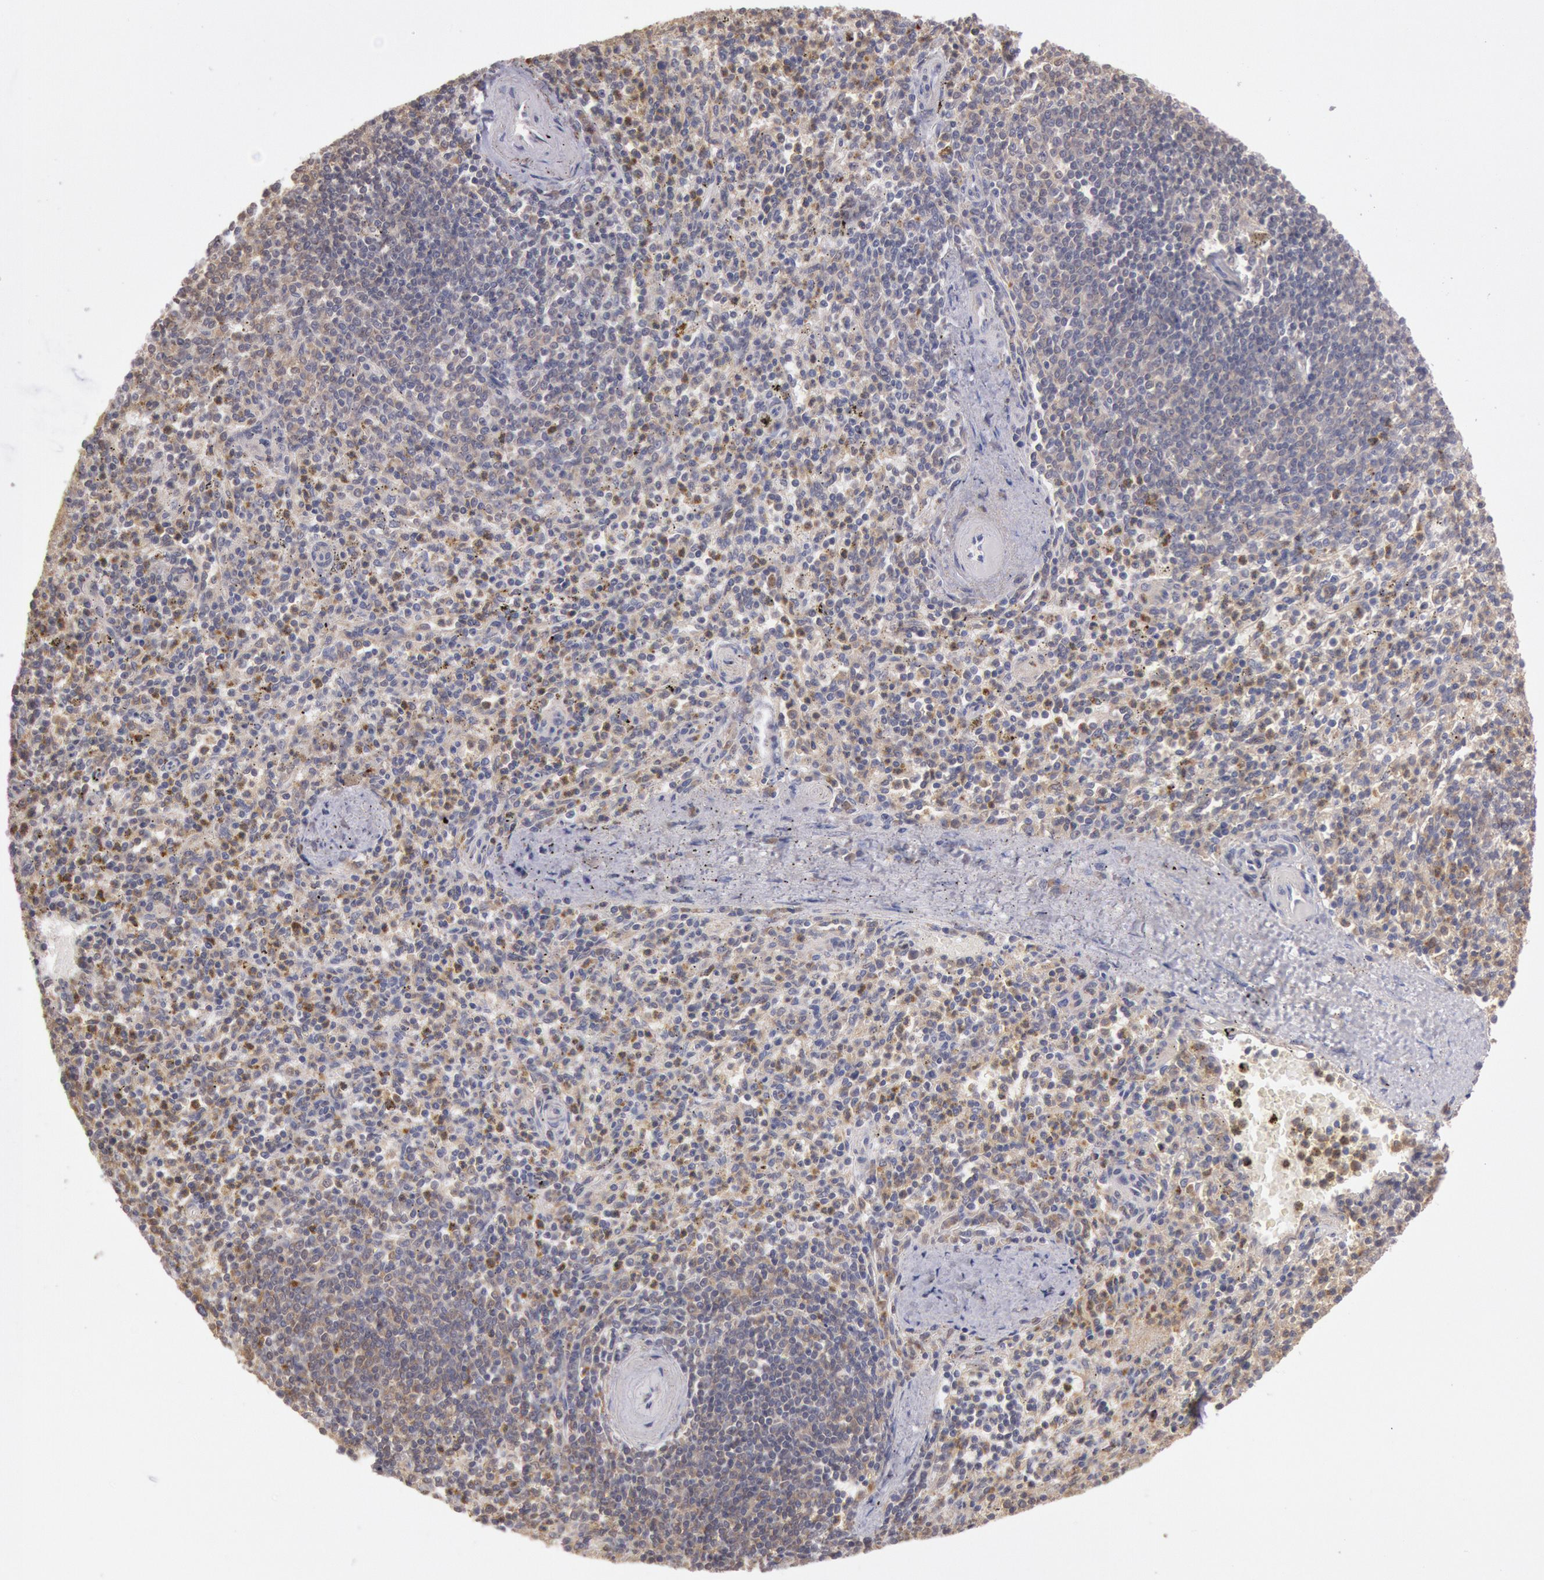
{"staining": {"intensity": "moderate", "quantity": "25%-75%", "location": "cytoplasmic/membranous"}, "tissue": "spleen", "cell_type": "Cells in red pulp", "image_type": "normal", "snomed": [{"axis": "morphology", "description": "Normal tissue, NOS"}, {"axis": "topography", "description": "Spleen"}], "caption": "A histopathology image of human spleen stained for a protein shows moderate cytoplasmic/membranous brown staining in cells in red pulp.", "gene": "PLA2G6", "patient": {"sex": "male", "age": 72}}